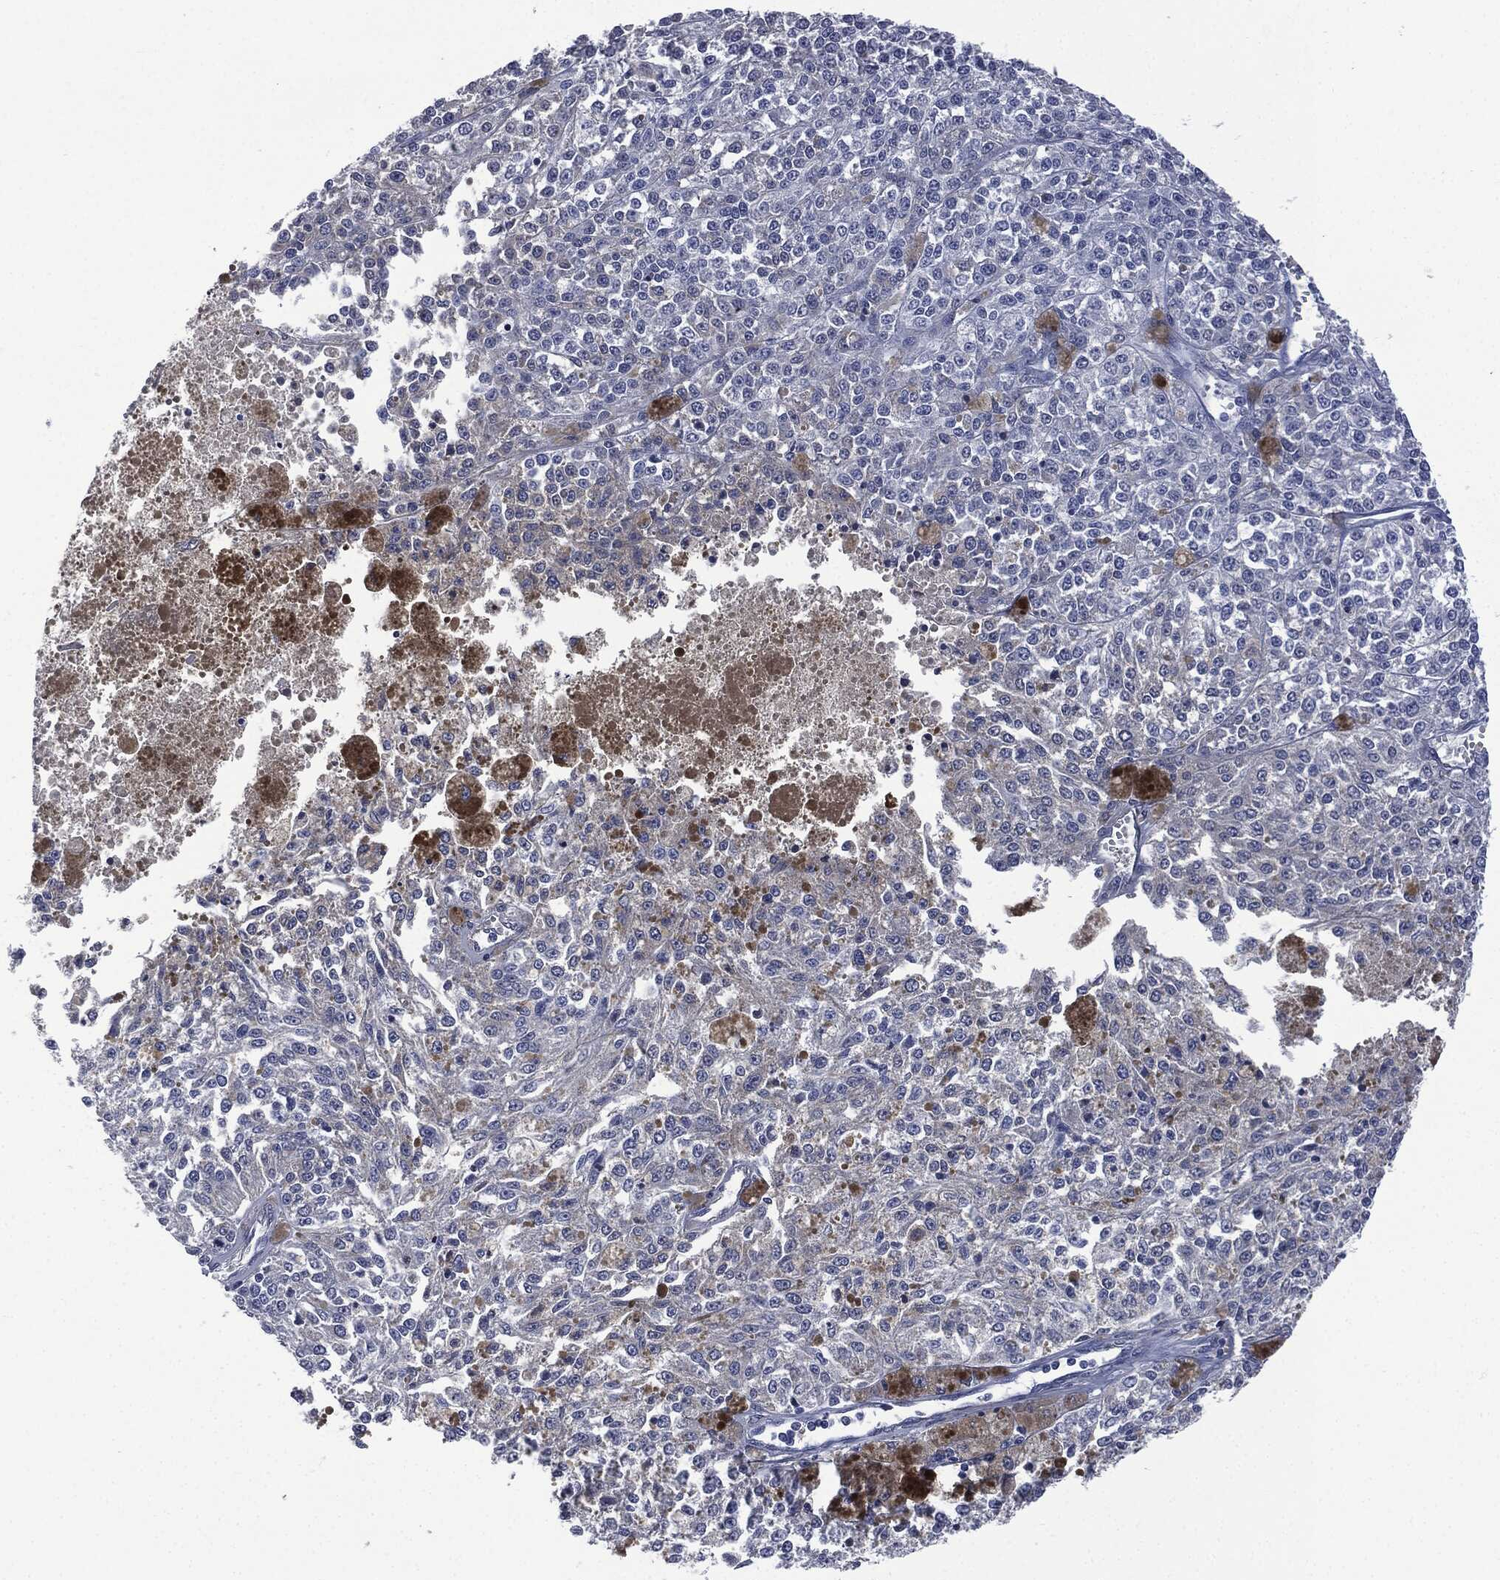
{"staining": {"intensity": "negative", "quantity": "none", "location": "none"}, "tissue": "melanoma", "cell_type": "Tumor cells", "image_type": "cancer", "snomed": [{"axis": "morphology", "description": "Malignant melanoma, Metastatic site"}, {"axis": "topography", "description": "Lymph node"}], "caption": "Image shows no significant protein expression in tumor cells of melanoma. Brightfield microscopy of IHC stained with DAB (3,3'-diaminobenzidine) (brown) and hematoxylin (blue), captured at high magnification.", "gene": "SIGLEC7", "patient": {"sex": "female", "age": 64}}